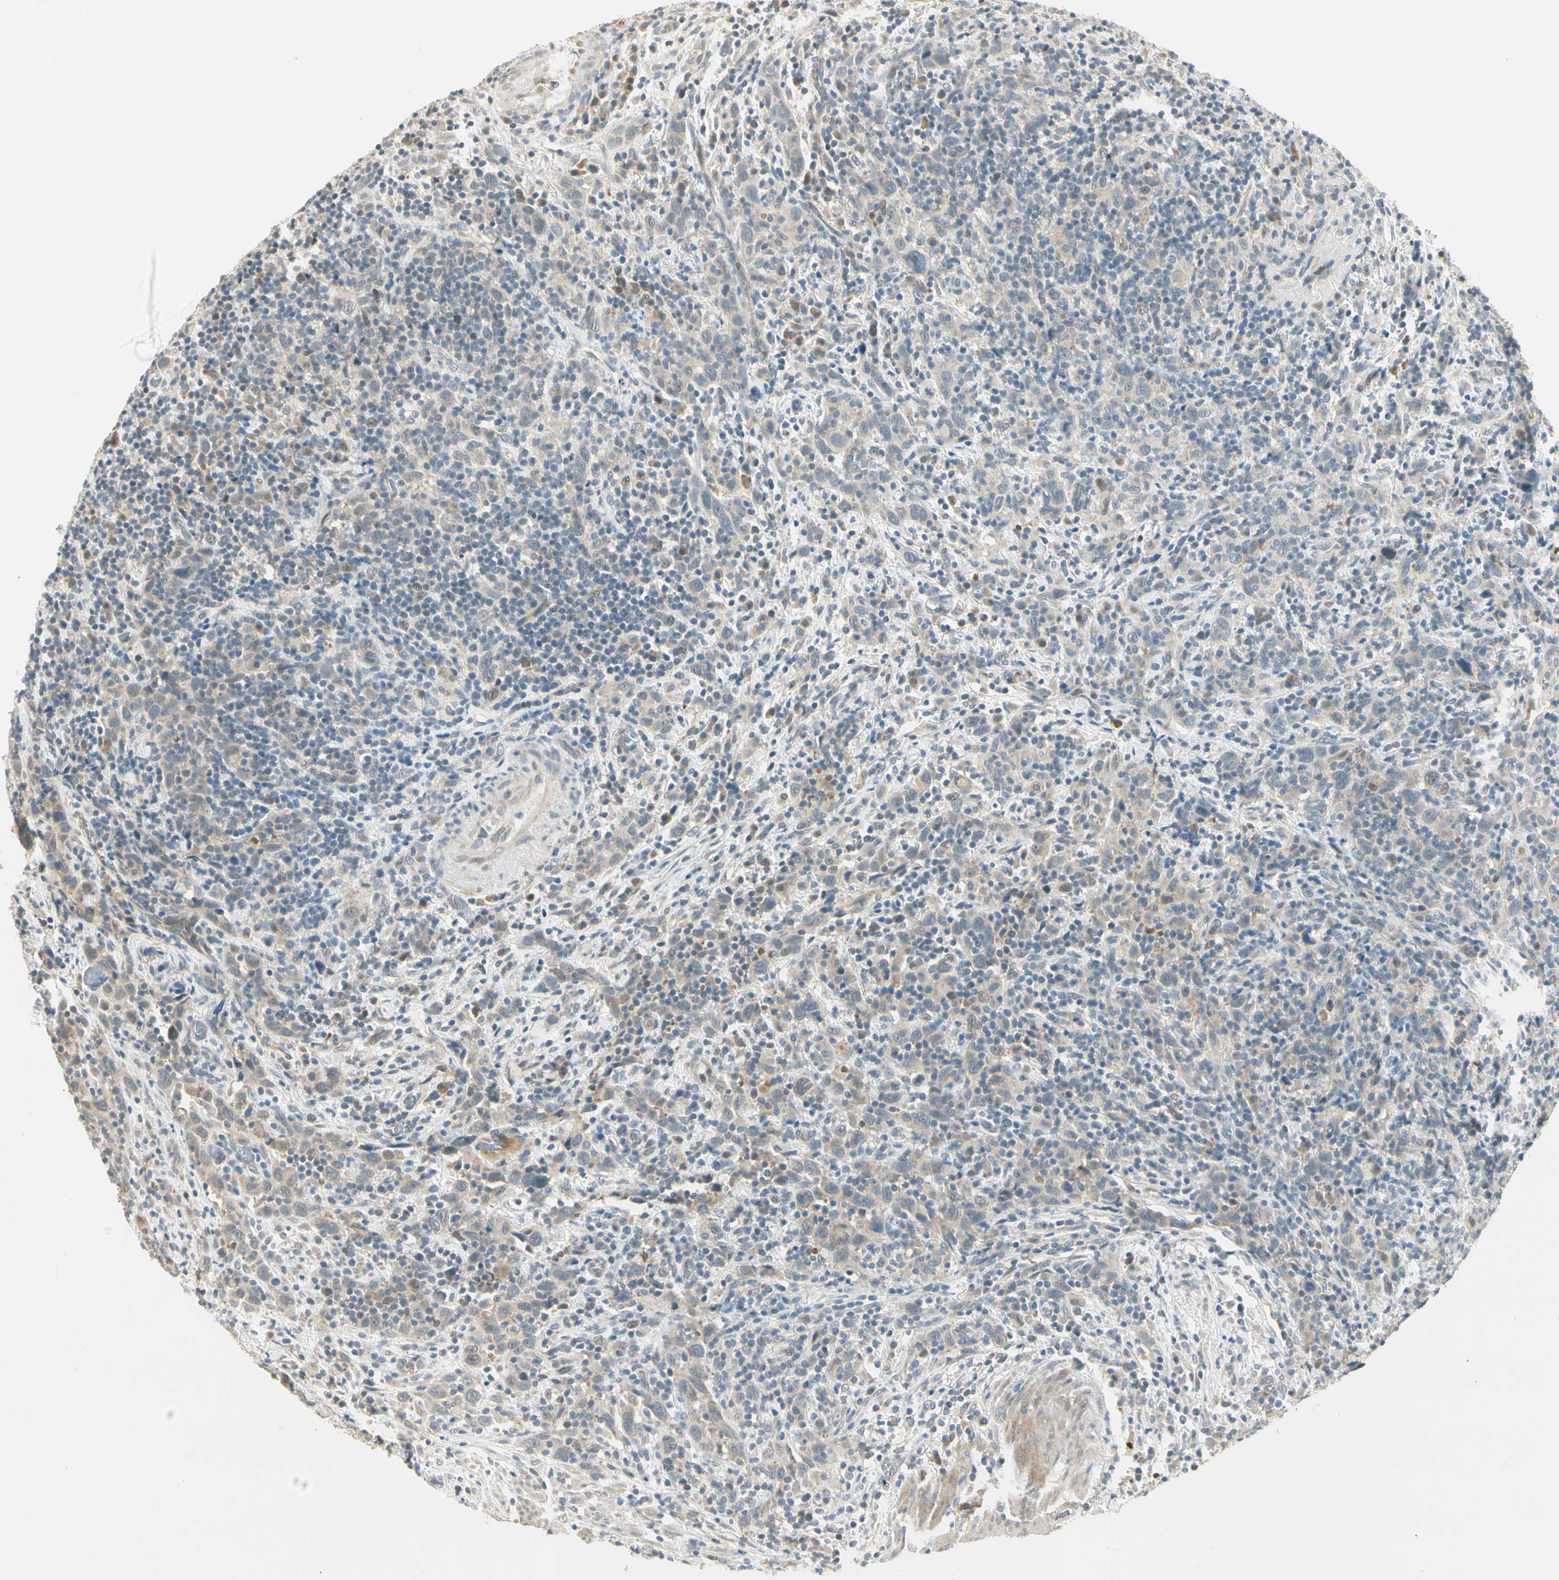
{"staining": {"intensity": "weak", "quantity": "25%-75%", "location": "cytoplasmic/membranous"}, "tissue": "urothelial cancer", "cell_type": "Tumor cells", "image_type": "cancer", "snomed": [{"axis": "morphology", "description": "Urothelial carcinoma, High grade"}, {"axis": "topography", "description": "Urinary bladder"}], "caption": "Approximately 25%-75% of tumor cells in urothelial cancer show weak cytoplasmic/membranous protein staining as visualized by brown immunohistochemical staining.", "gene": "PCDHB15", "patient": {"sex": "male", "age": 61}}